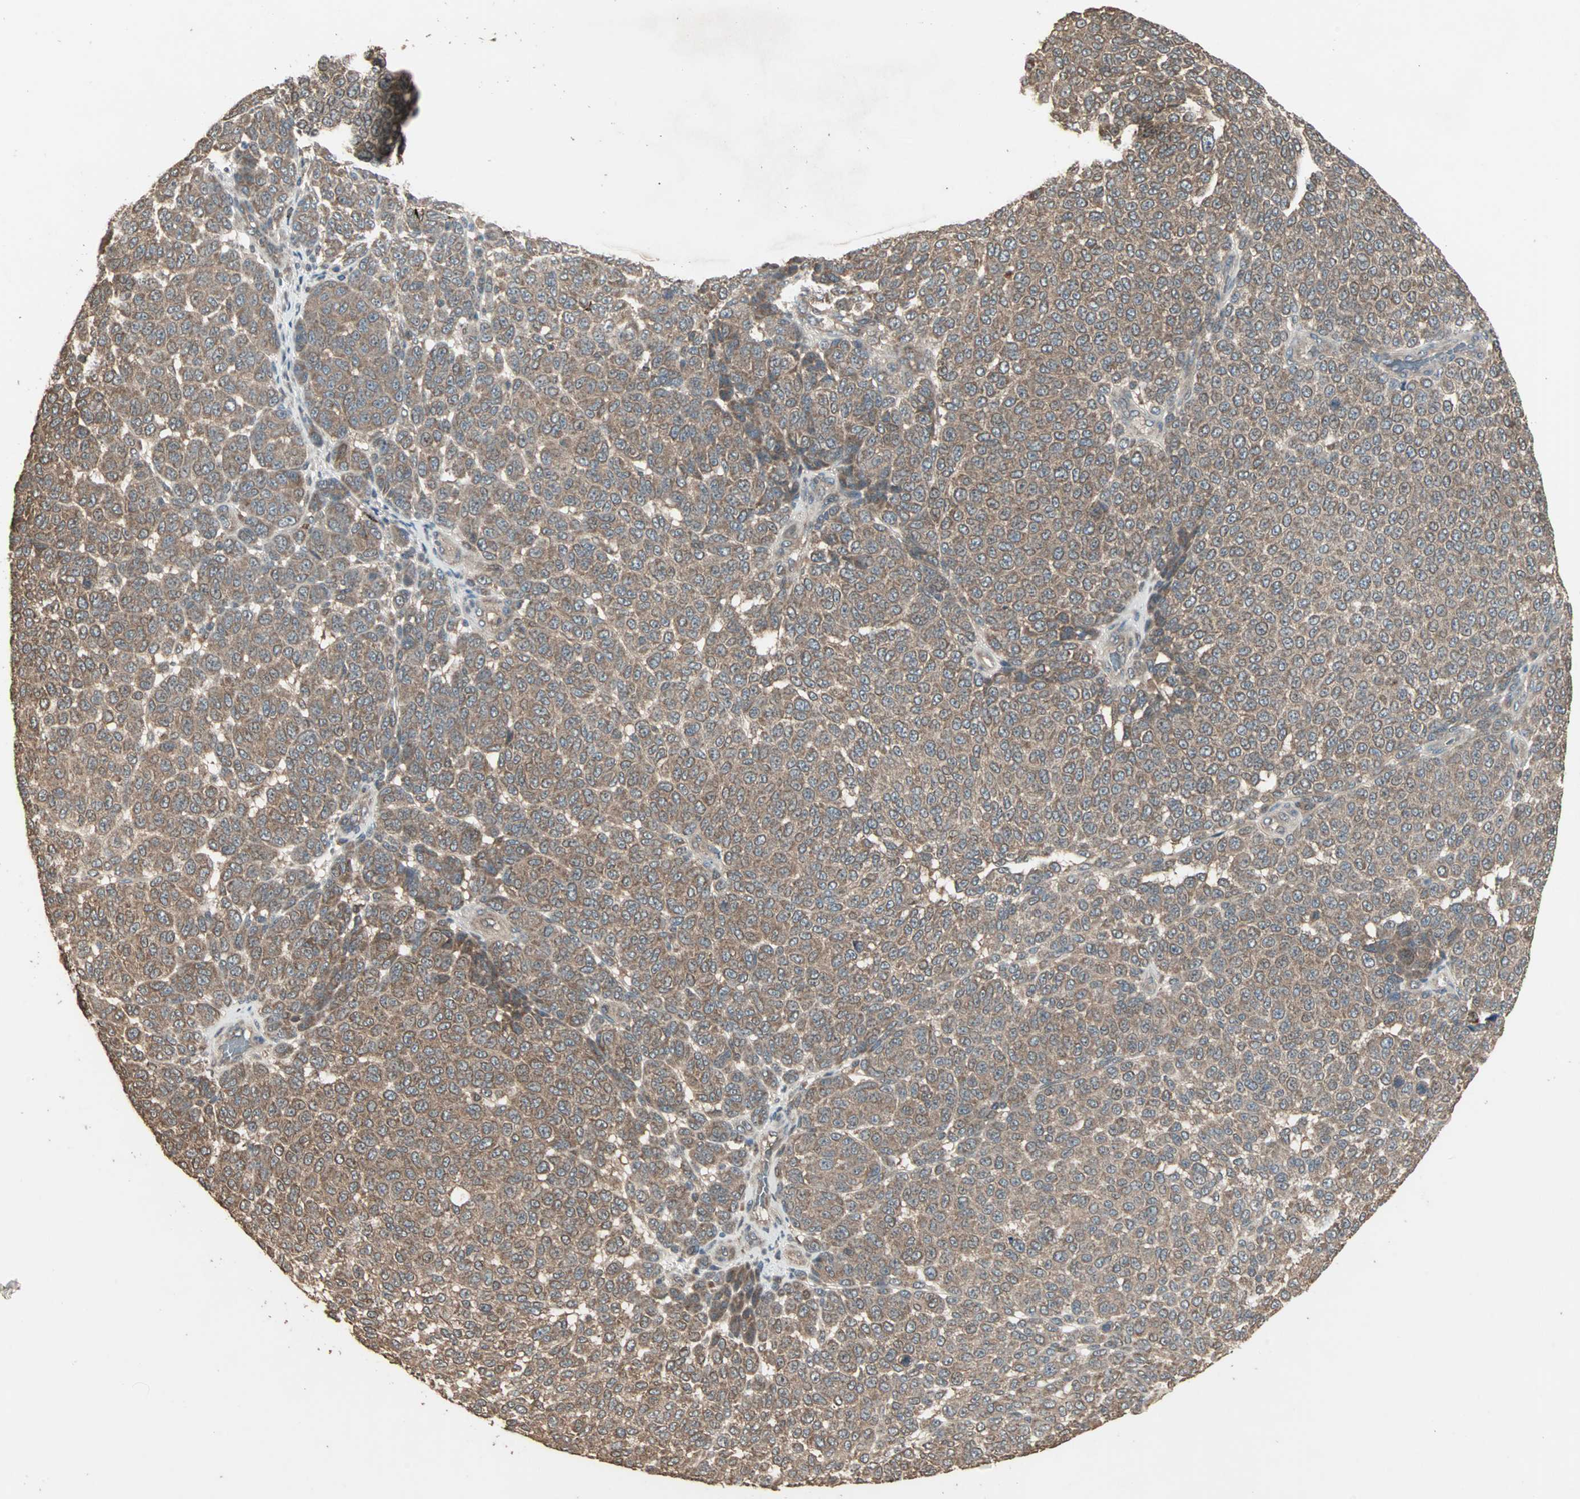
{"staining": {"intensity": "moderate", "quantity": ">75%", "location": "cytoplasmic/membranous"}, "tissue": "melanoma", "cell_type": "Tumor cells", "image_type": "cancer", "snomed": [{"axis": "morphology", "description": "Malignant melanoma, NOS"}, {"axis": "topography", "description": "Skin"}], "caption": "The immunohistochemical stain labels moderate cytoplasmic/membranous positivity in tumor cells of melanoma tissue. Ihc stains the protein of interest in brown and the nuclei are stained blue.", "gene": "UBAC1", "patient": {"sex": "male", "age": 59}}